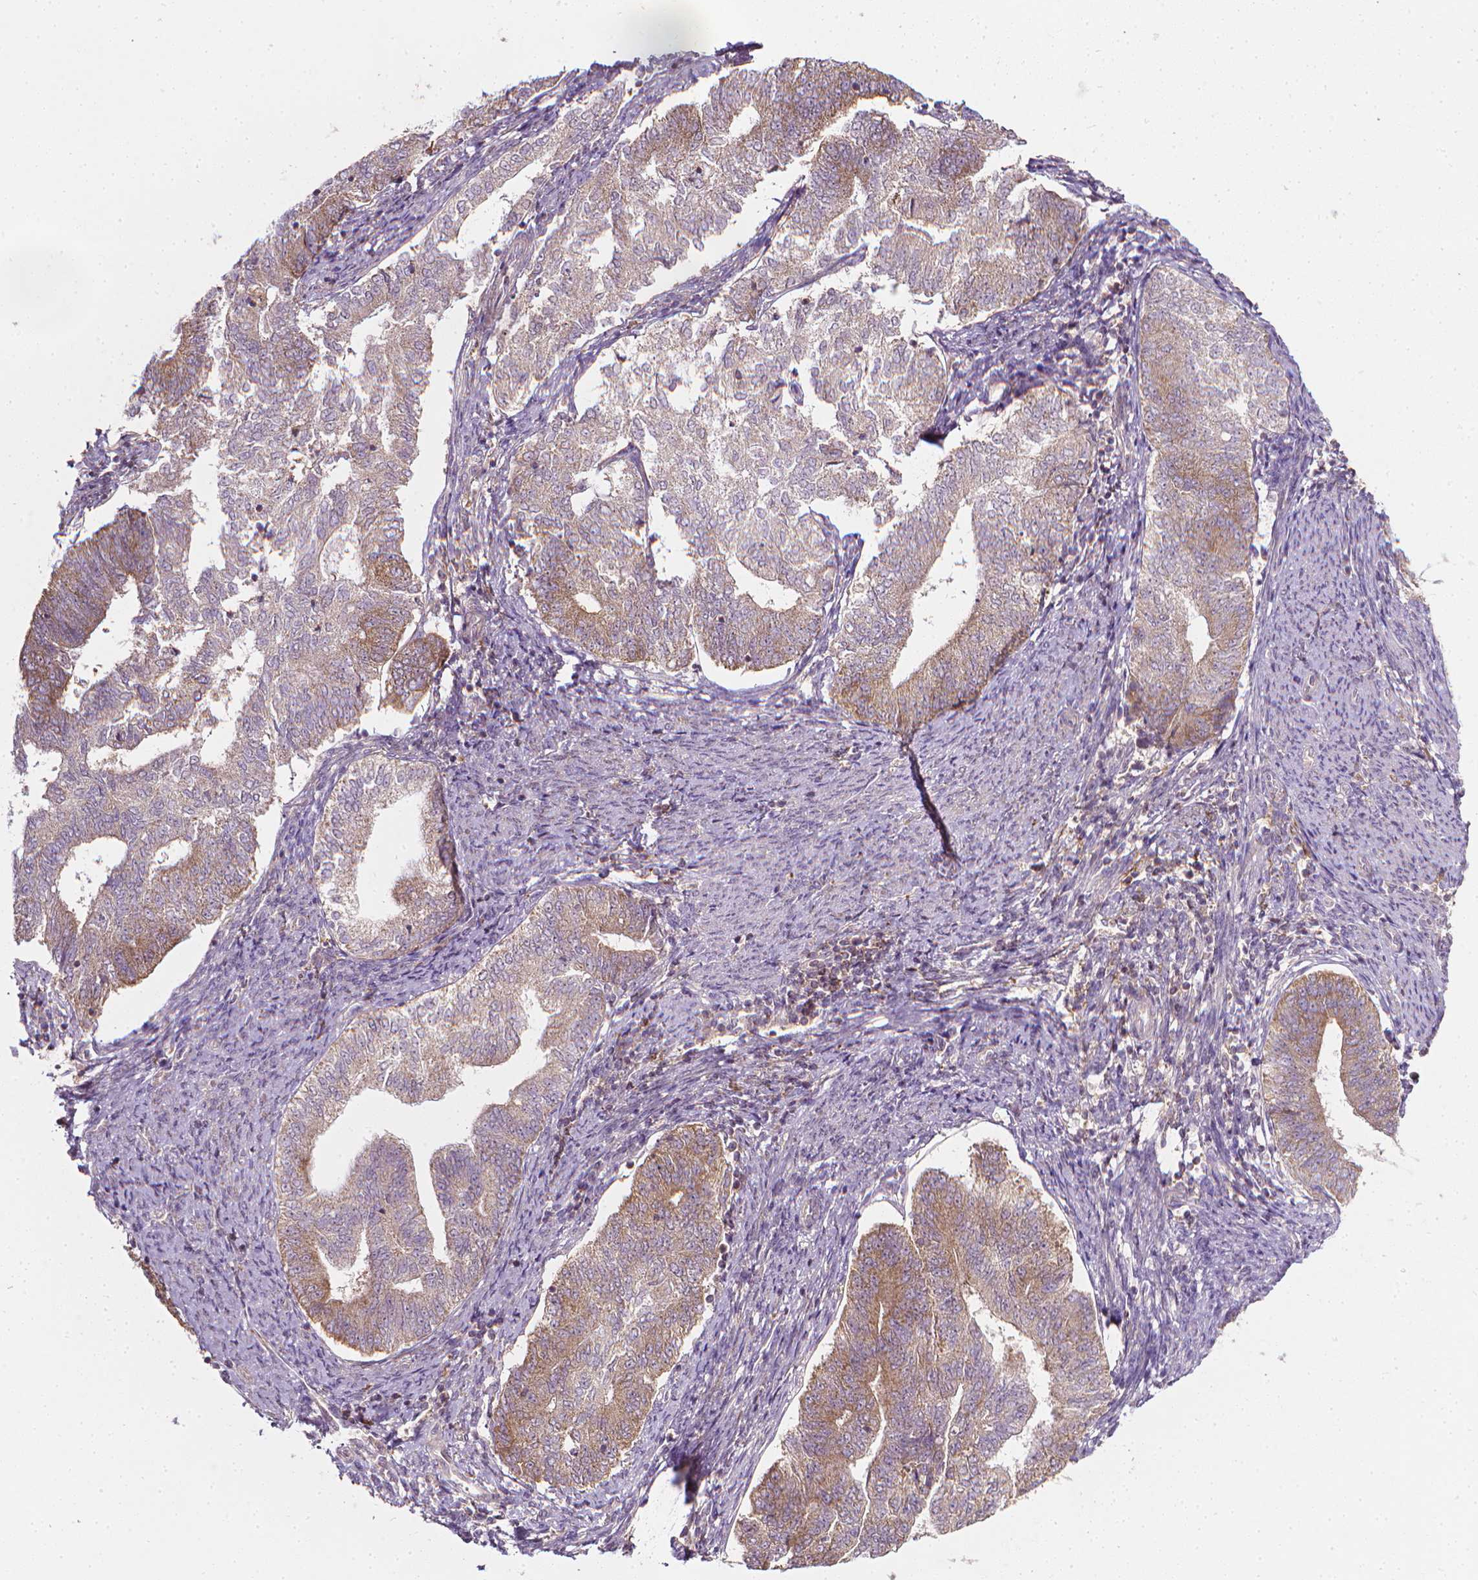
{"staining": {"intensity": "moderate", "quantity": "25%-75%", "location": "cytoplasmic/membranous"}, "tissue": "endometrial cancer", "cell_type": "Tumor cells", "image_type": "cancer", "snomed": [{"axis": "morphology", "description": "Adenocarcinoma, NOS"}, {"axis": "topography", "description": "Endometrium"}], "caption": "This image displays endometrial cancer (adenocarcinoma) stained with immunohistochemistry (IHC) to label a protein in brown. The cytoplasmic/membranous of tumor cells show moderate positivity for the protein. Nuclei are counter-stained blue.", "gene": "PRAG1", "patient": {"sex": "female", "age": 65}}